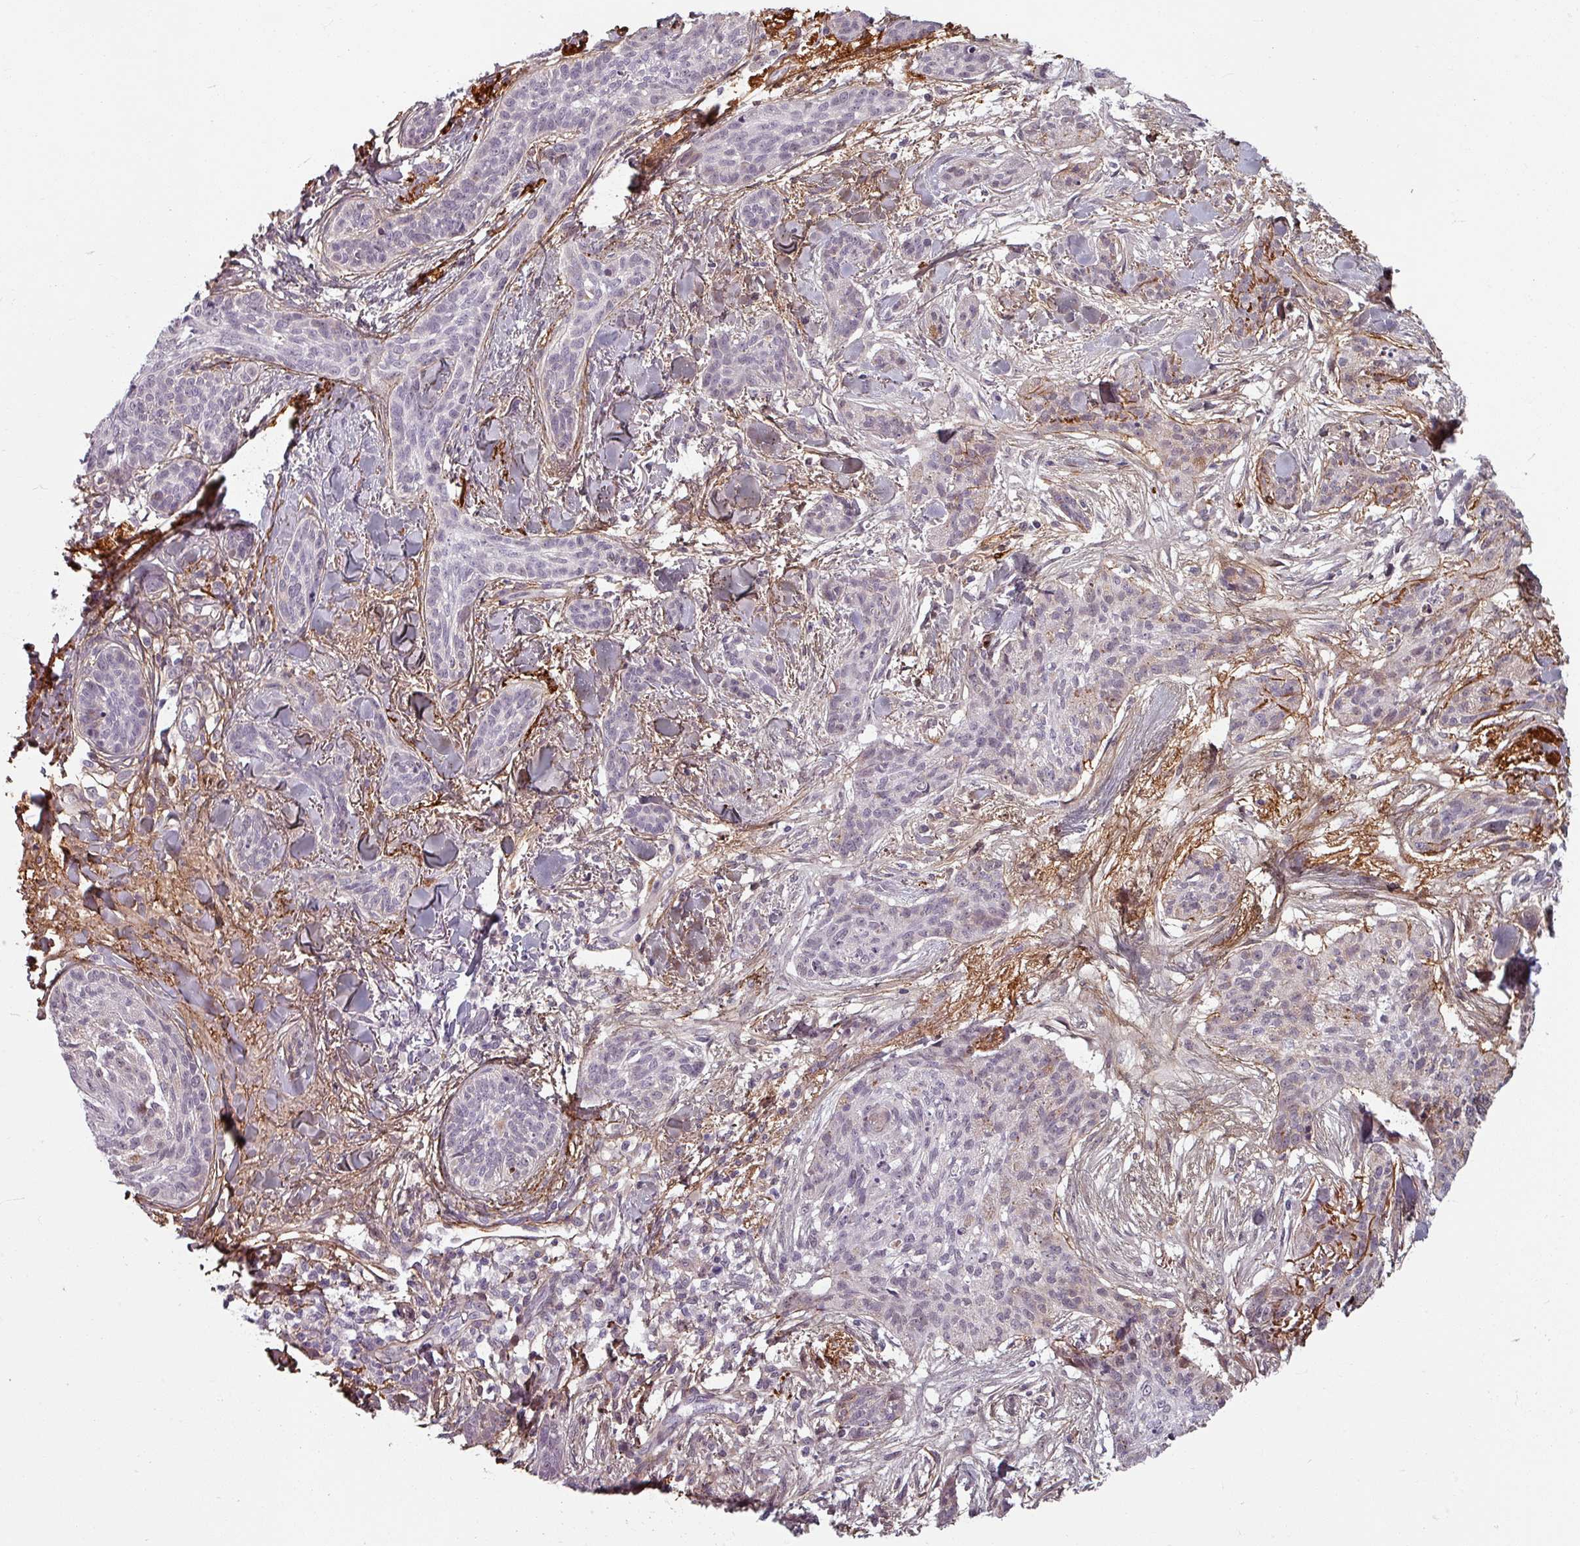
{"staining": {"intensity": "negative", "quantity": "none", "location": "none"}, "tissue": "skin cancer", "cell_type": "Tumor cells", "image_type": "cancer", "snomed": [{"axis": "morphology", "description": "Basal cell carcinoma"}, {"axis": "topography", "description": "Skin"}], "caption": "Photomicrograph shows no protein positivity in tumor cells of skin cancer tissue.", "gene": "CYB5RL", "patient": {"sex": "male", "age": 52}}